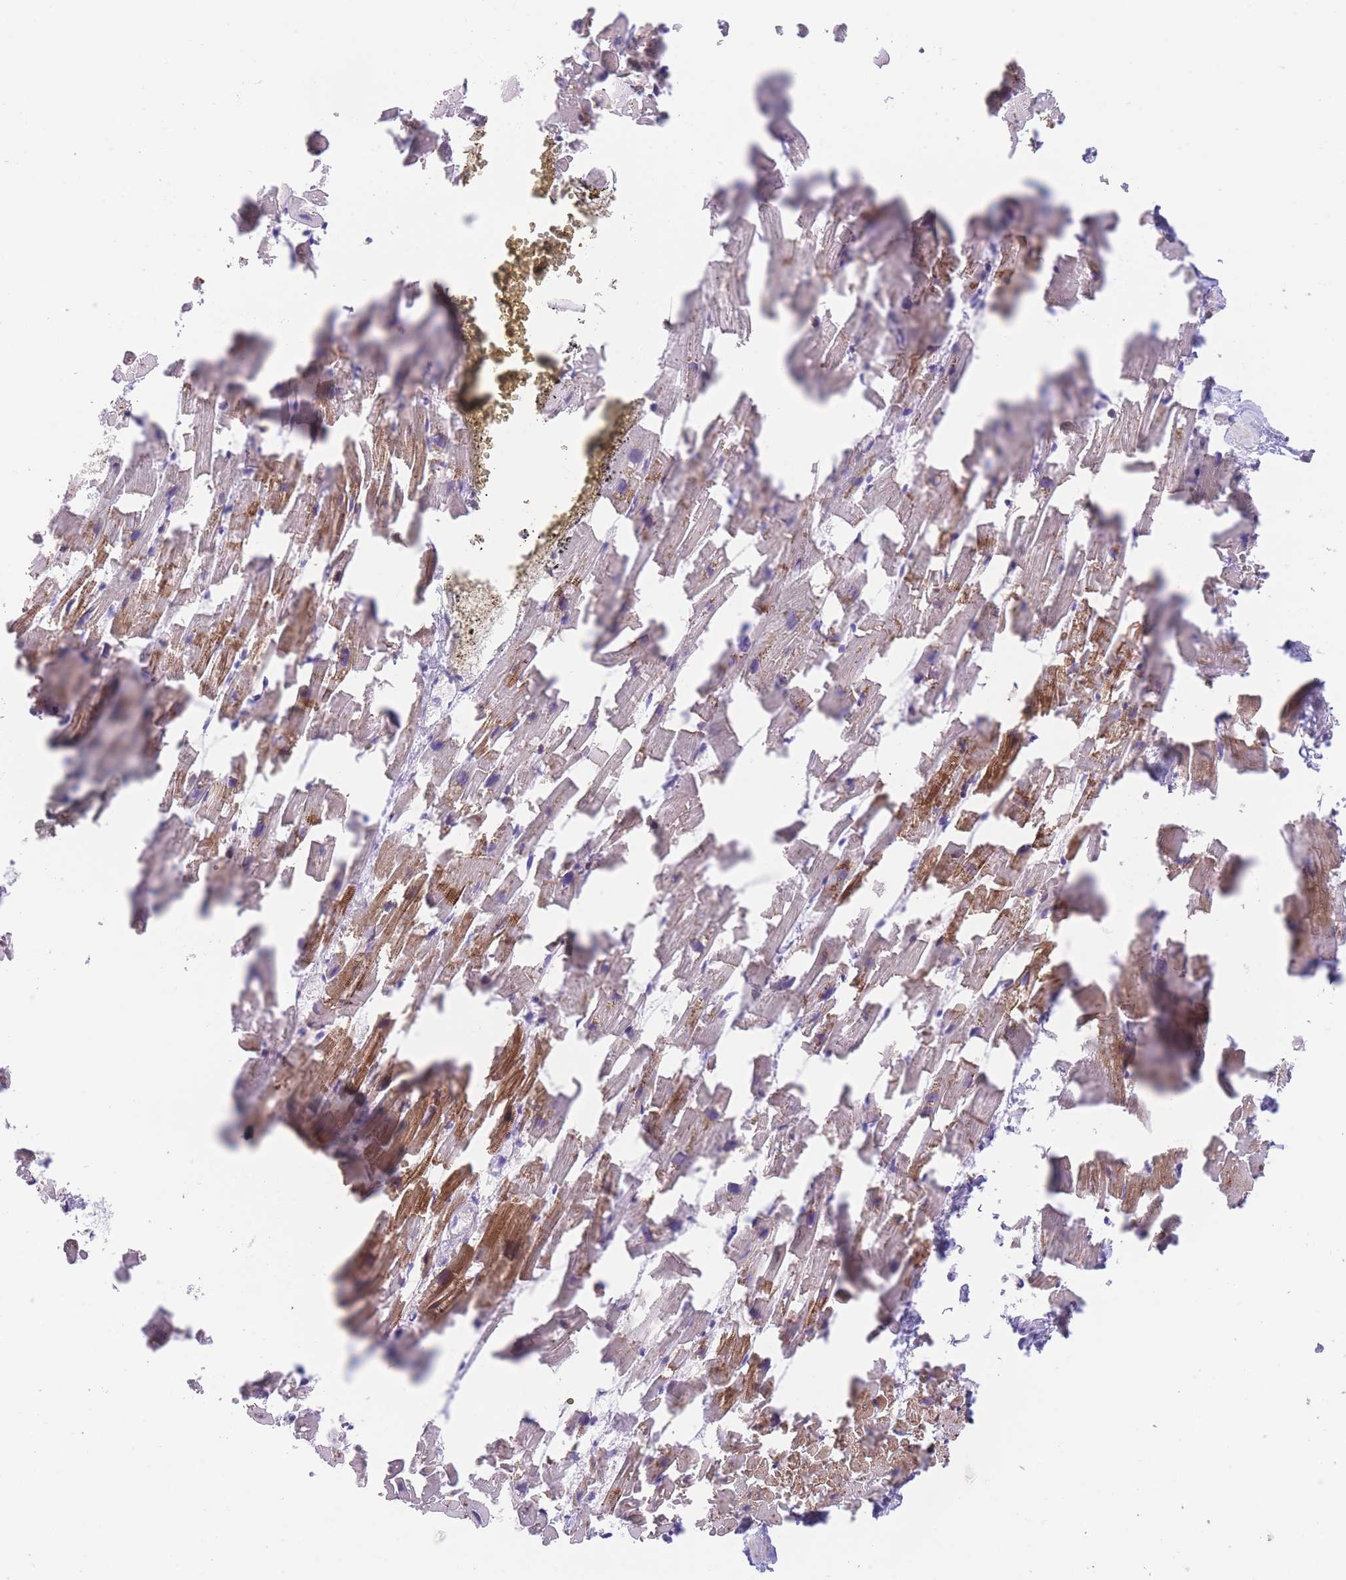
{"staining": {"intensity": "strong", "quantity": "25%-75%", "location": "cytoplasmic/membranous"}, "tissue": "heart muscle", "cell_type": "Cardiomyocytes", "image_type": "normal", "snomed": [{"axis": "morphology", "description": "Normal tissue, NOS"}, {"axis": "topography", "description": "Heart"}], "caption": "Immunohistochemical staining of unremarkable human heart muscle demonstrates strong cytoplasmic/membranous protein positivity in approximately 25%-75% of cardiomyocytes.", "gene": "ENSG00000289258", "patient": {"sex": "female", "age": 64}}